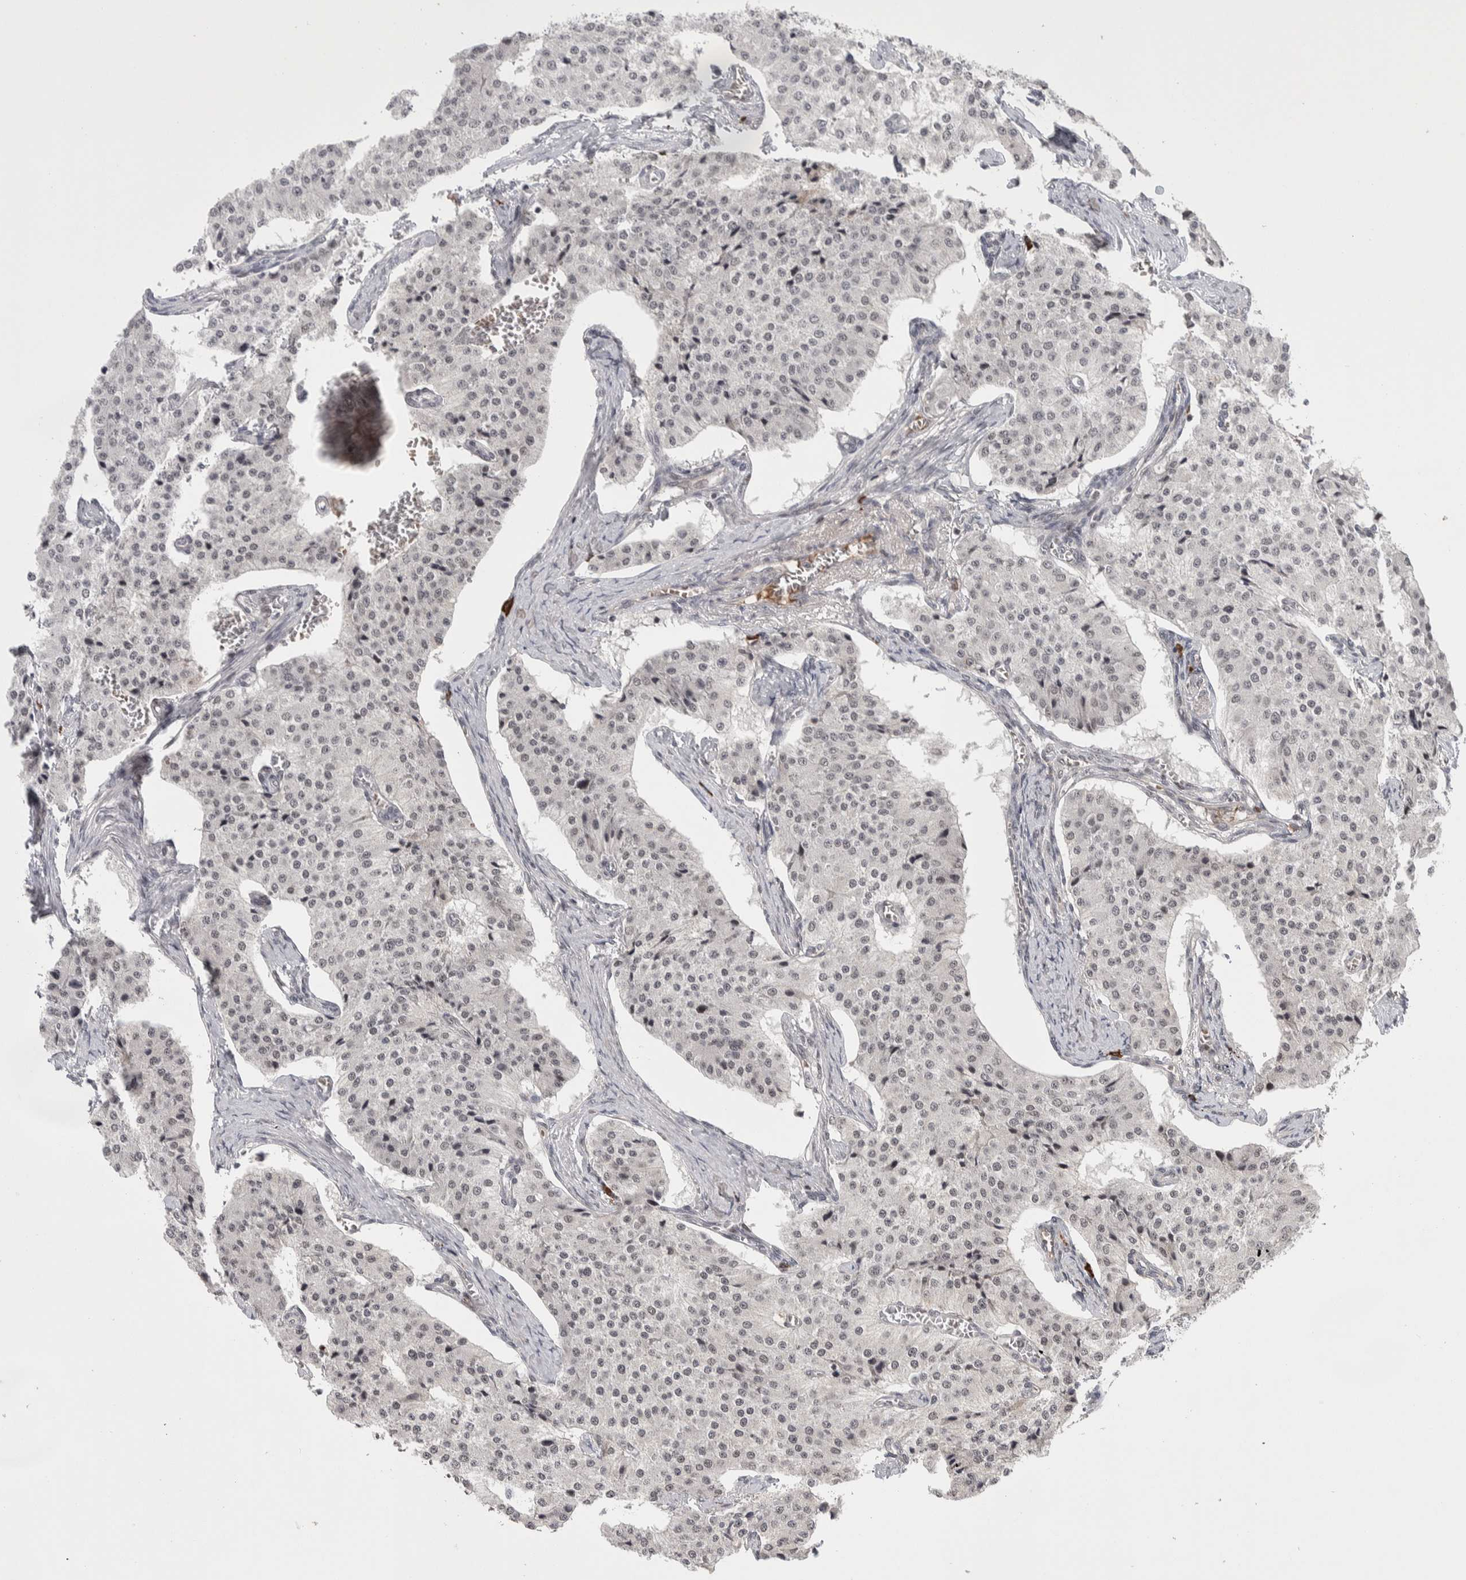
{"staining": {"intensity": "negative", "quantity": "none", "location": "none"}, "tissue": "carcinoid", "cell_type": "Tumor cells", "image_type": "cancer", "snomed": [{"axis": "morphology", "description": "Carcinoid, malignant, NOS"}, {"axis": "topography", "description": "Colon"}], "caption": "Carcinoid (malignant) was stained to show a protein in brown. There is no significant staining in tumor cells.", "gene": "ZNF592", "patient": {"sex": "female", "age": 52}}